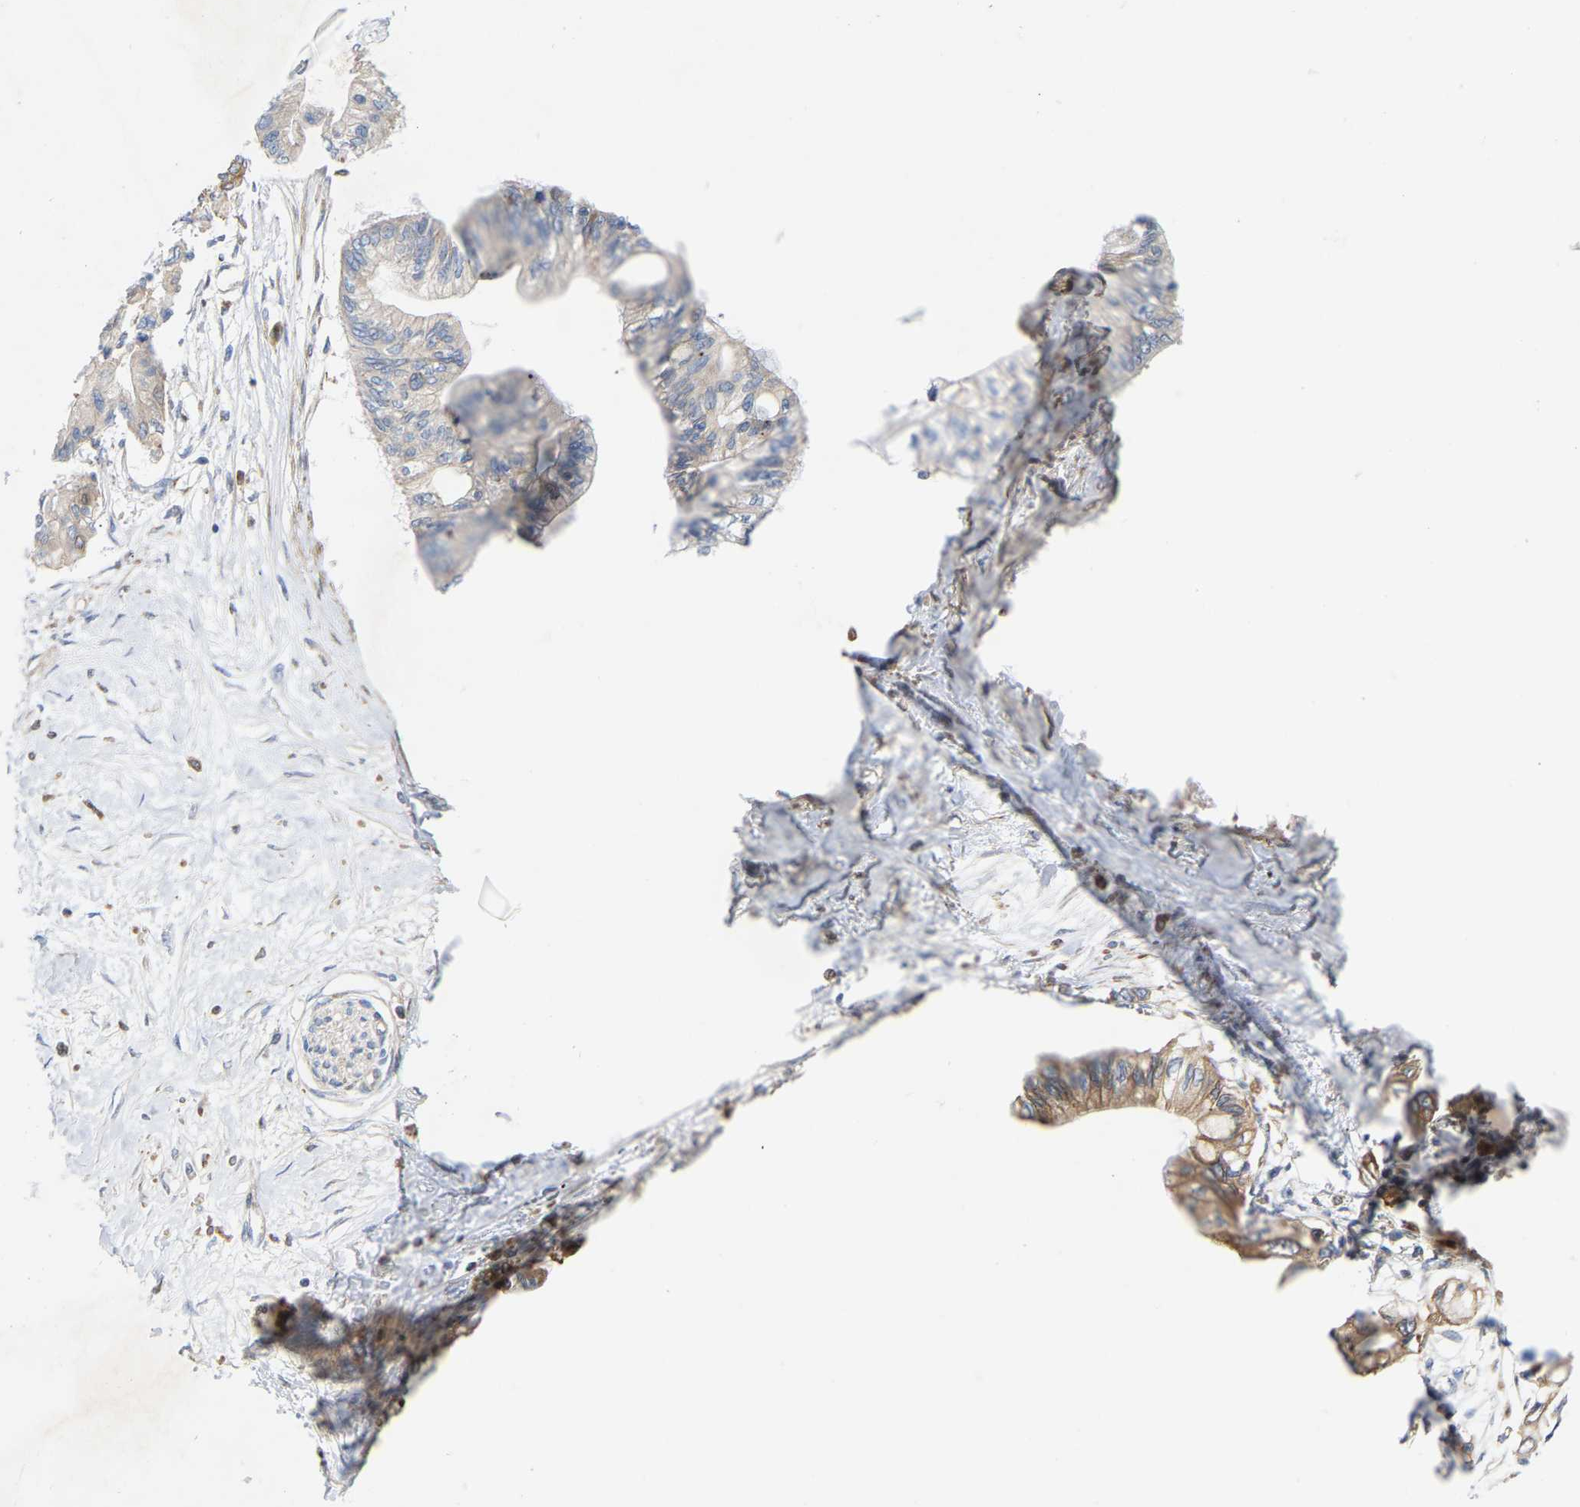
{"staining": {"intensity": "strong", "quantity": "<25%", "location": "cytoplasmic/membranous"}, "tissue": "pancreatic cancer", "cell_type": "Tumor cells", "image_type": "cancer", "snomed": [{"axis": "morphology", "description": "Adenocarcinoma, NOS"}, {"axis": "topography", "description": "Pancreas"}], "caption": "The immunohistochemical stain highlights strong cytoplasmic/membranous staining in tumor cells of adenocarcinoma (pancreatic) tissue.", "gene": "TOR1B", "patient": {"sex": "female", "age": 77}}